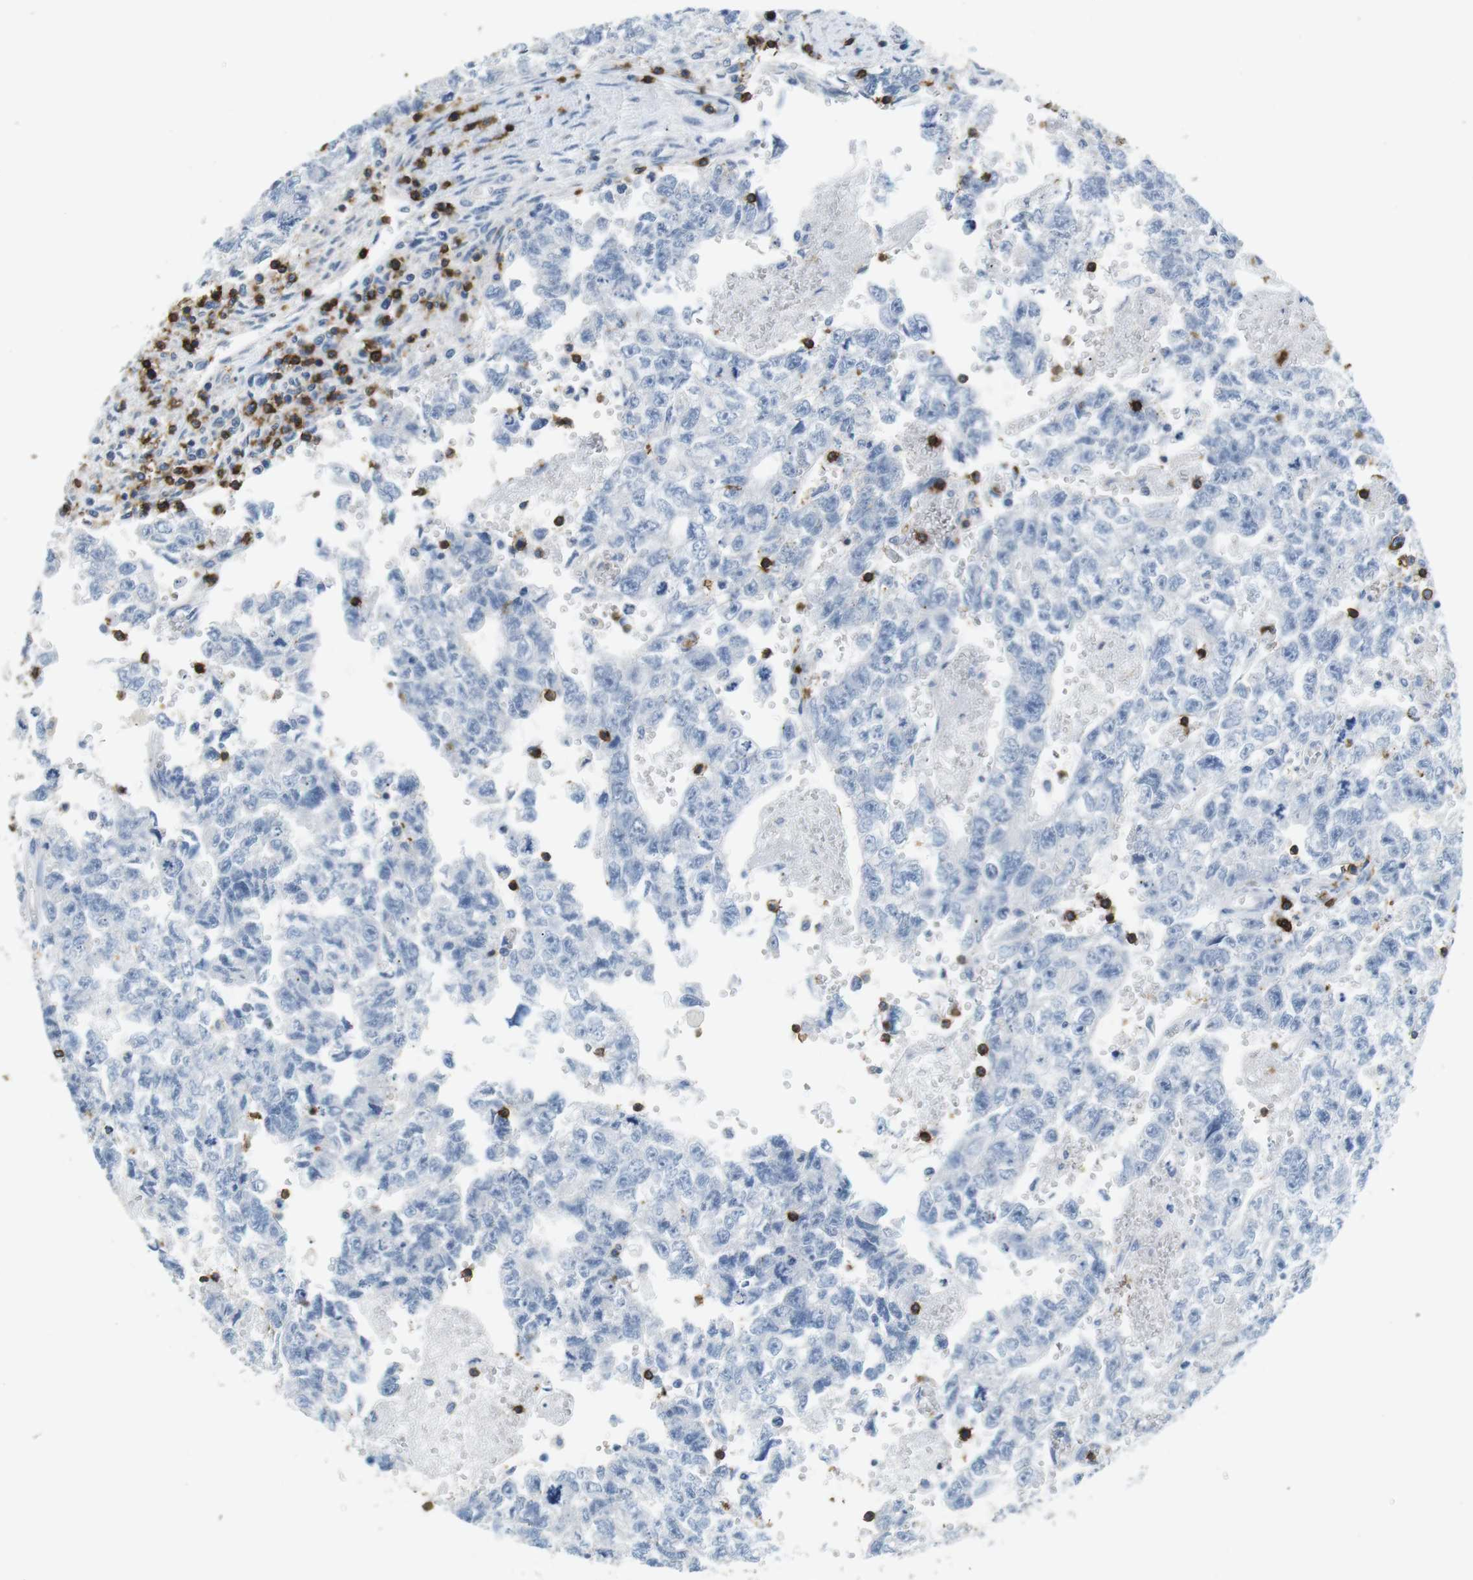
{"staining": {"intensity": "negative", "quantity": "none", "location": "none"}, "tissue": "testis cancer", "cell_type": "Tumor cells", "image_type": "cancer", "snomed": [{"axis": "morphology", "description": "Seminoma, NOS"}, {"axis": "morphology", "description": "Carcinoma, Embryonal, NOS"}, {"axis": "topography", "description": "Testis"}], "caption": "Photomicrograph shows no protein staining in tumor cells of testis cancer tissue.", "gene": "CD6", "patient": {"sex": "male", "age": 38}}